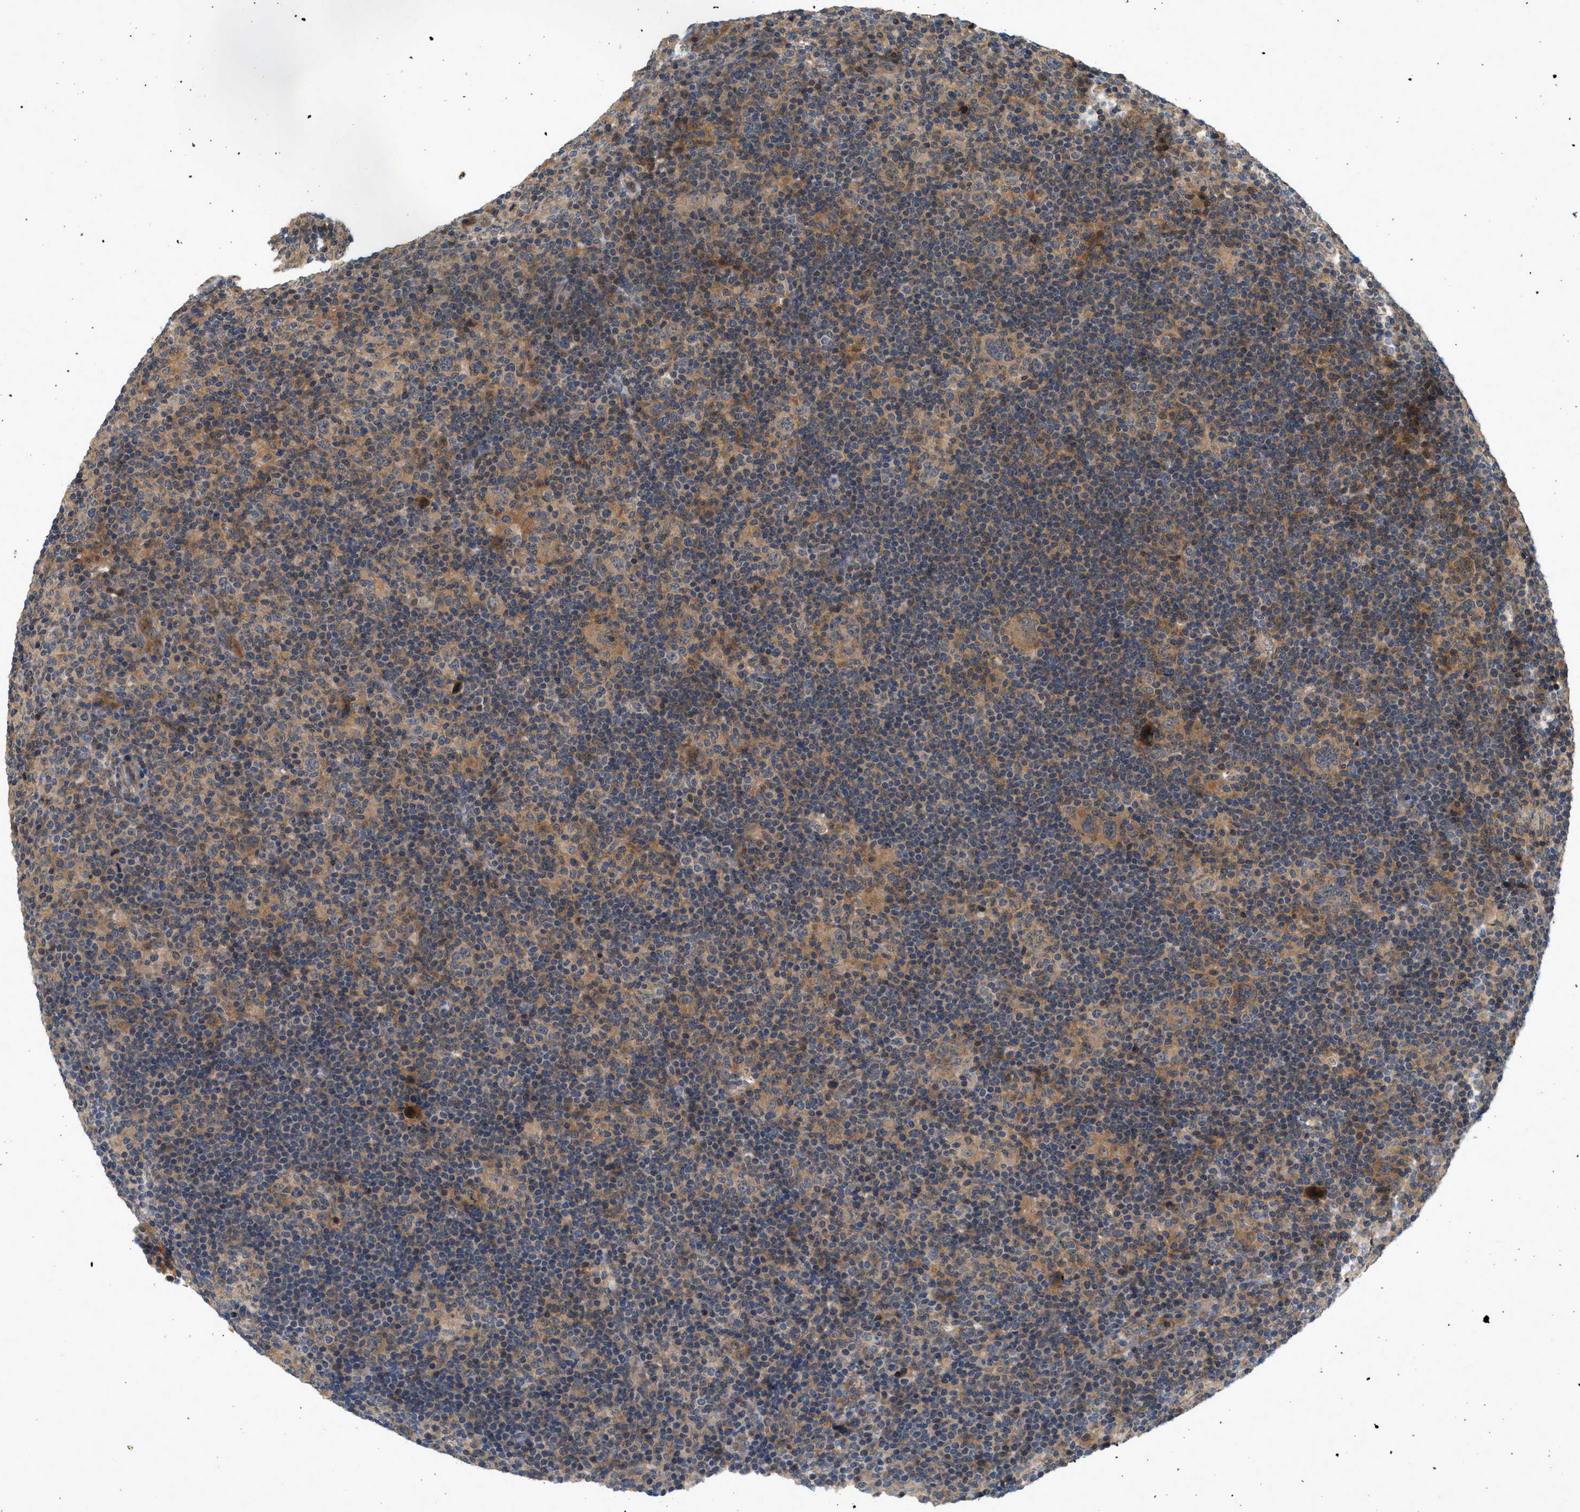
{"staining": {"intensity": "moderate", "quantity": ">75%", "location": "cytoplasmic/membranous"}, "tissue": "lymphoma", "cell_type": "Tumor cells", "image_type": "cancer", "snomed": [{"axis": "morphology", "description": "Hodgkin's disease, NOS"}, {"axis": "topography", "description": "Lymph node"}], "caption": "Immunohistochemical staining of Hodgkin's disease reveals medium levels of moderate cytoplasmic/membranous protein staining in approximately >75% of tumor cells. (DAB IHC, brown staining for protein, blue staining for nuclei).", "gene": "GPR31", "patient": {"sex": "female", "age": 57}}